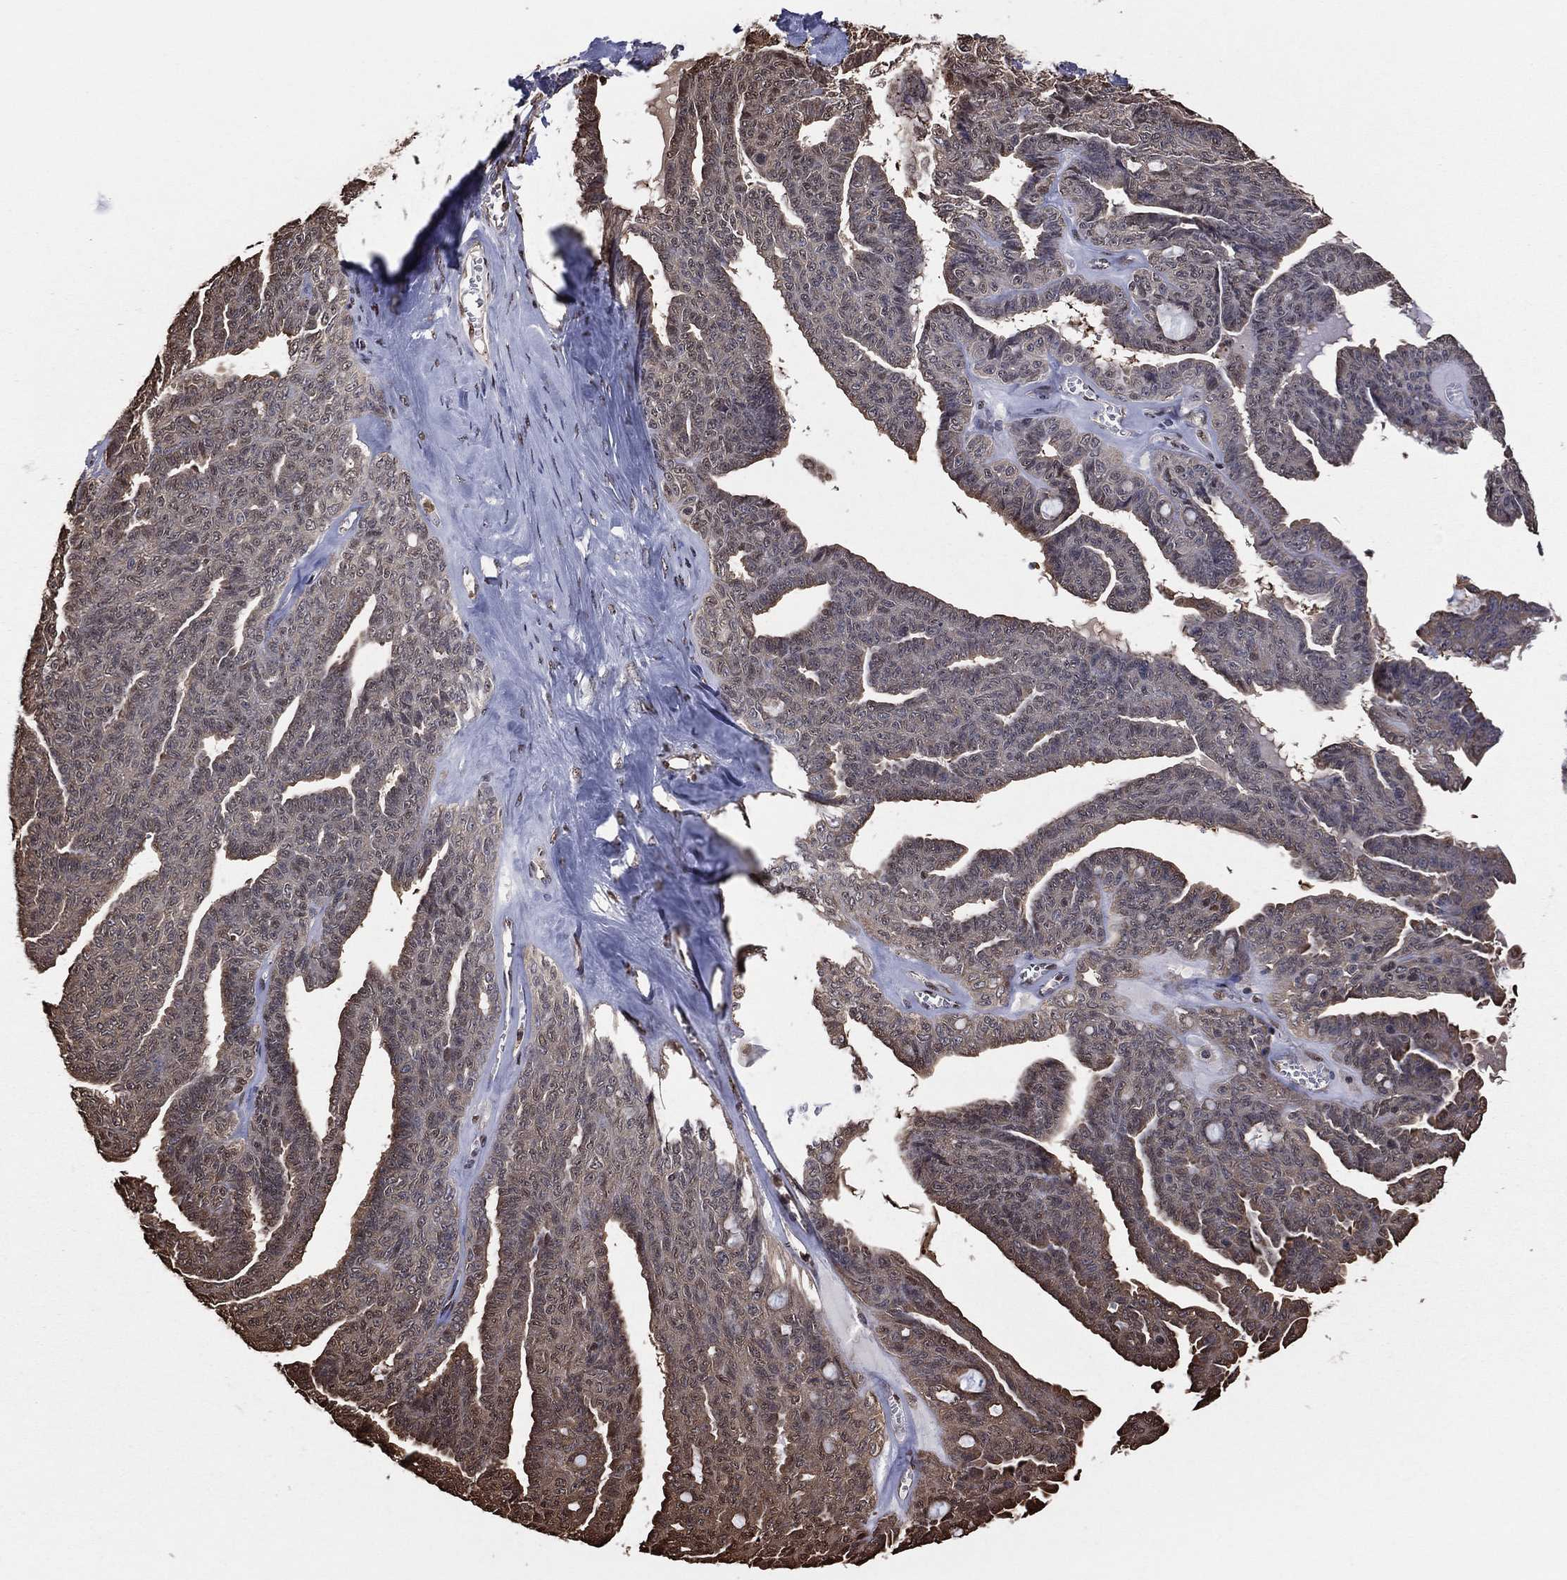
{"staining": {"intensity": "weak", "quantity": "<25%", "location": "cytoplasmic/membranous"}, "tissue": "ovarian cancer", "cell_type": "Tumor cells", "image_type": "cancer", "snomed": [{"axis": "morphology", "description": "Cystadenocarcinoma, serous, NOS"}, {"axis": "topography", "description": "Ovary"}], "caption": "Tumor cells show no significant protein positivity in serous cystadenocarcinoma (ovarian). Brightfield microscopy of IHC stained with DAB (3,3'-diaminobenzidine) (brown) and hematoxylin (blue), captured at high magnification.", "gene": "GAPDH", "patient": {"sex": "female", "age": 71}}